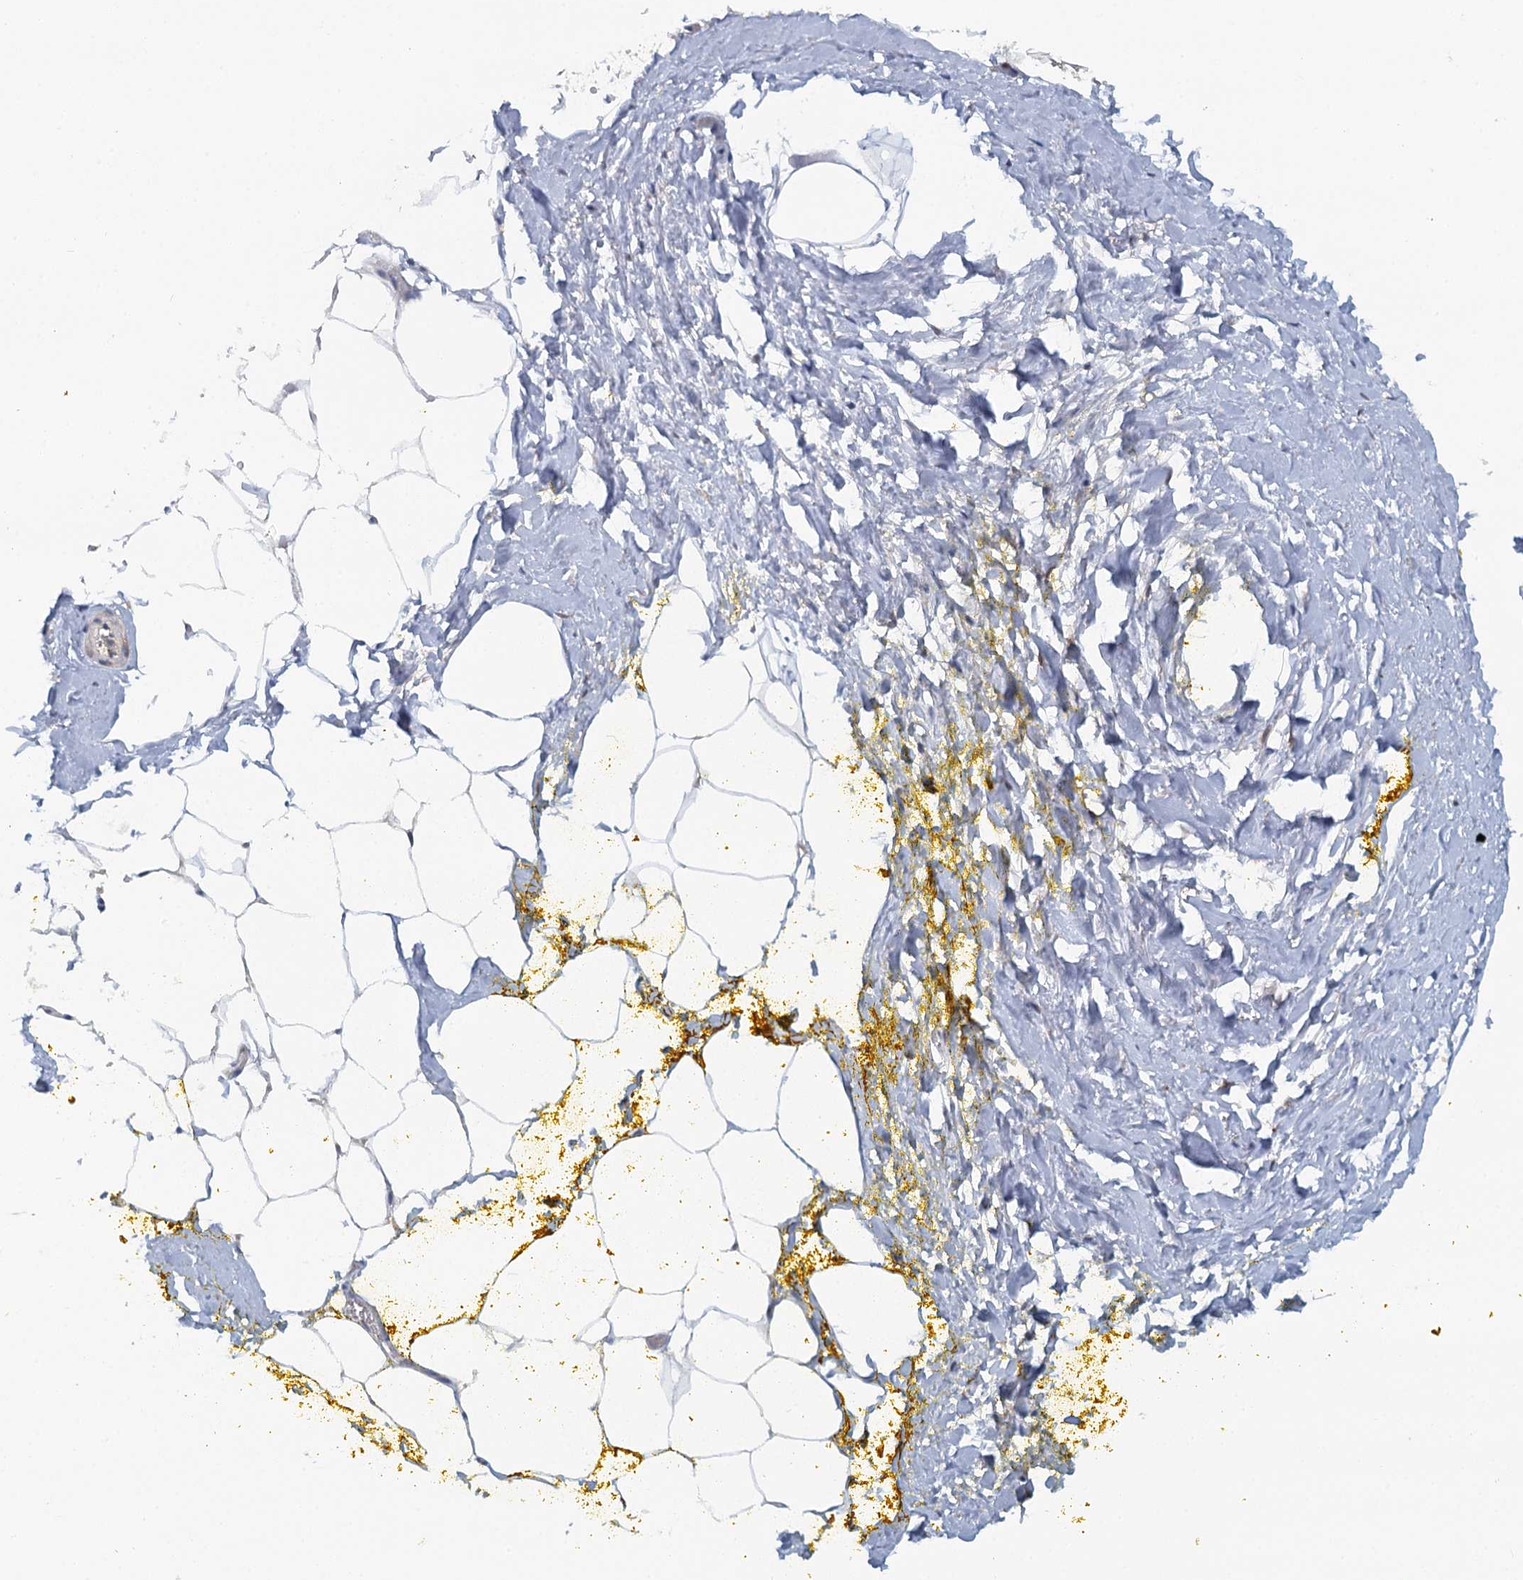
{"staining": {"intensity": "strong", "quantity": "25%-75%", "location": "nuclear"}, "tissue": "adipose tissue", "cell_type": "Adipocytes", "image_type": "normal", "snomed": [{"axis": "morphology", "description": "Normal tissue, NOS"}, {"axis": "morphology", "description": "Adenocarcinoma, Low grade"}, {"axis": "topography", "description": "Prostate"}, {"axis": "topography", "description": "Peripheral nerve tissue"}], "caption": "Adipose tissue stained with DAB (3,3'-diaminobenzidine) immunohistochemistry displays high levels of strong nuclear staining in about 25%-75% of adipocytes.", "gene": "GPATCH11", "patient": {"sex": "male", "age": 63}}